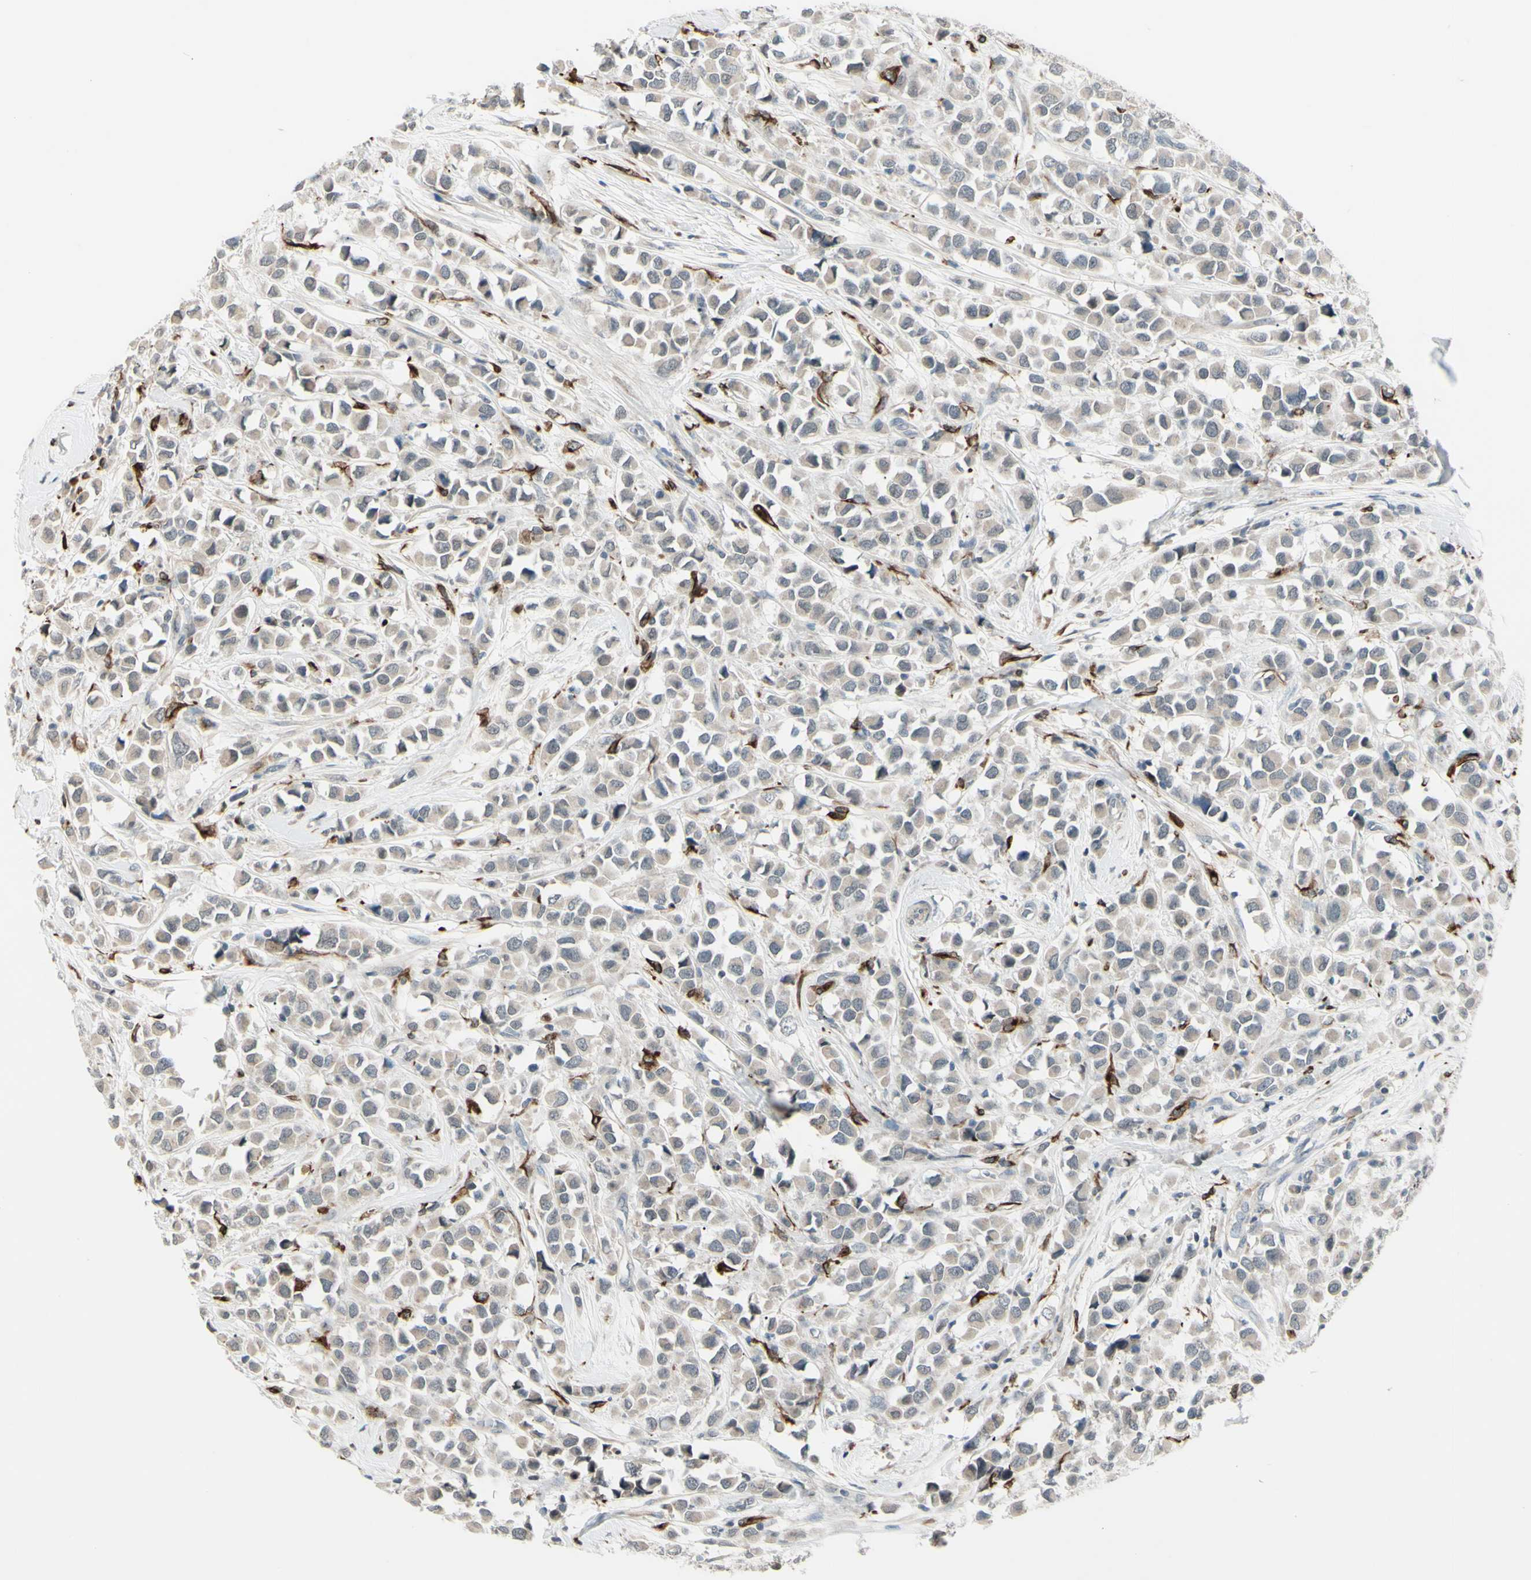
{"staining": {"intensity": "negative", "quantity": "none", "location": "none"}, "tissue": "breast cancer", "cell_type": "Tumor cells", "image_type": "cancer", "snomed": [{"axis": "morphology", "description": "Duct carcinoma"}, {"axis": "topography", "description": "Breast"}], "caption": "DAB (3,3'-diaminobenzidine) immunohistochemical staining of intraductal carcinoma (breast) displays no significant staining in tumor cells.", "gene": "FGFR2", "patient": {"sex": "female", "age": 61}}